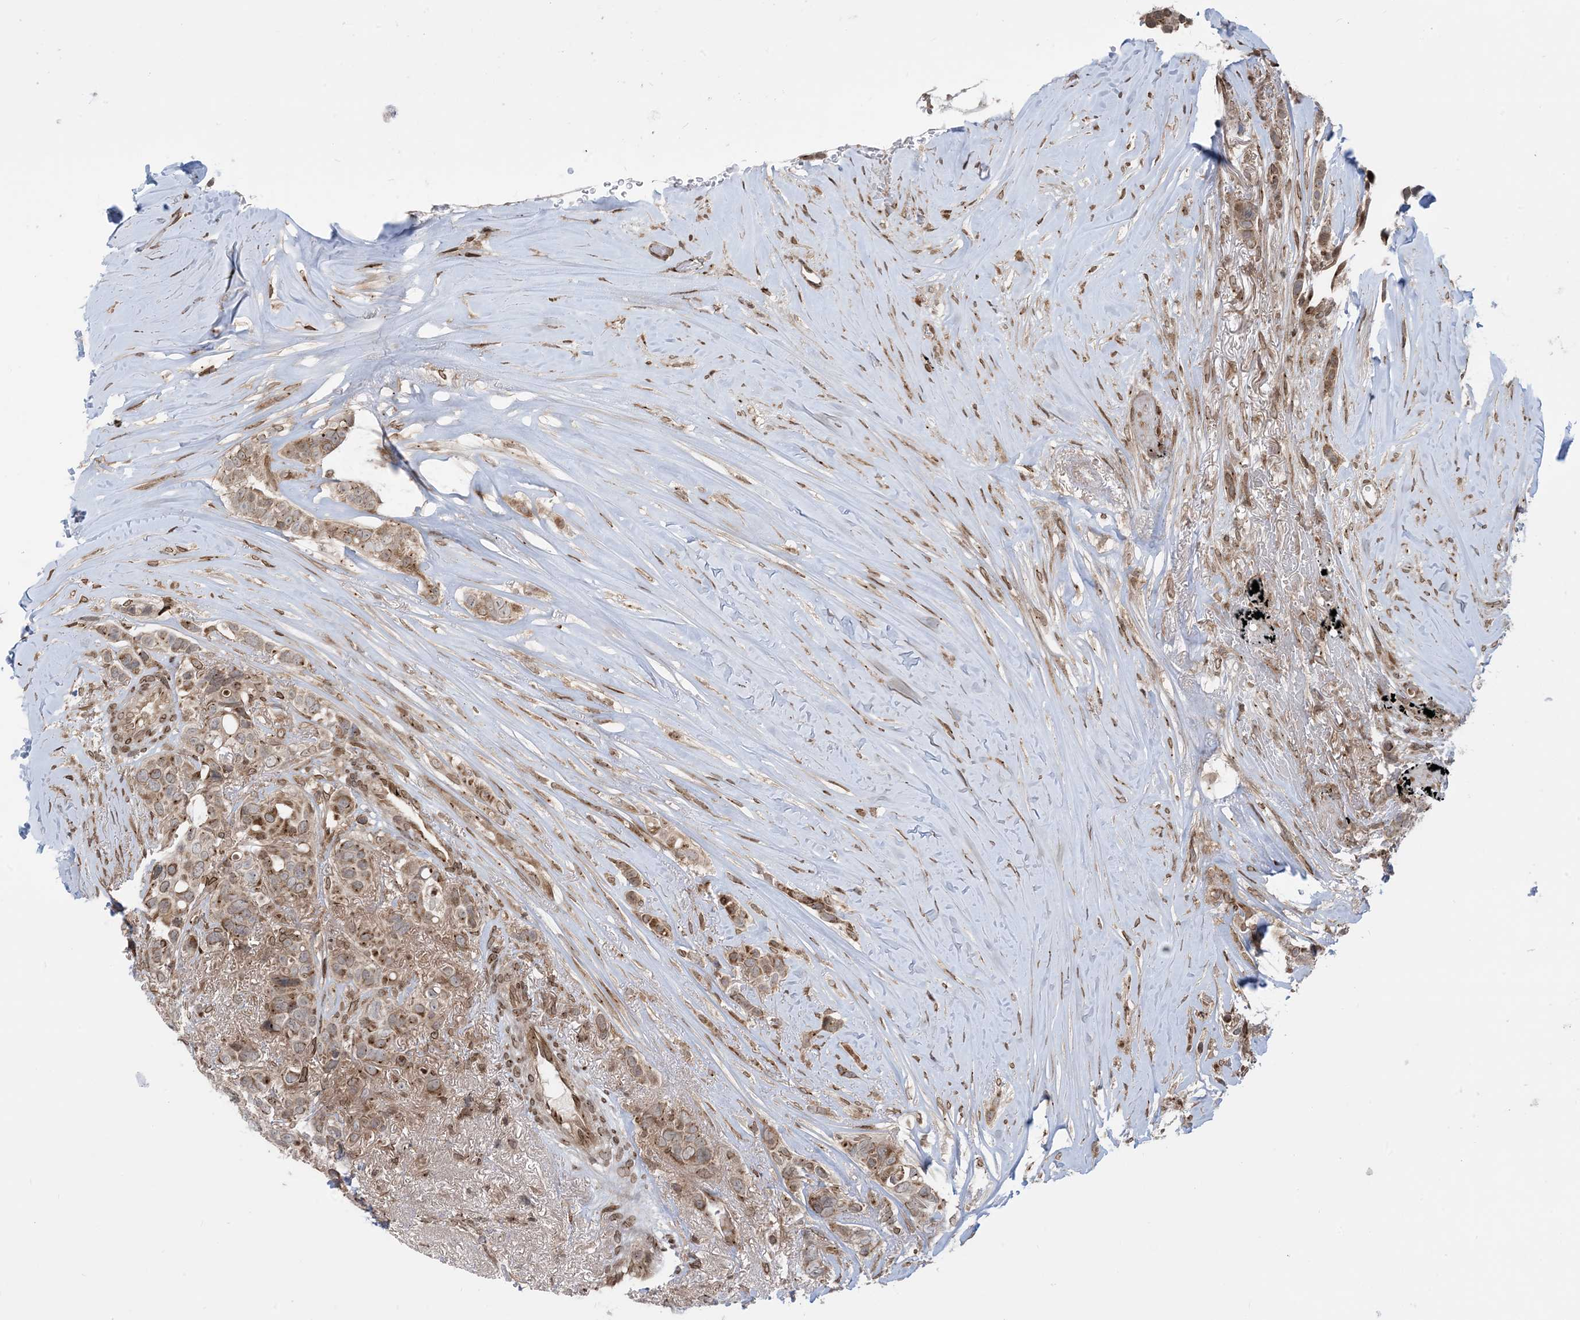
{"staining": {"intensity": "moderate", "quantity": ">75%", "location": "cytoplasmic/membranous"}, "tissue": "breast cancer", "cell_type": "Tumor cells", "image_type": "cancer", "snomed": [{"axis": "morphology", "description": "Lobular carcinoma"}, {"axis": "topography", "description": "Breast"}], "caption": "Moderate cytoplasmic/membranous positivity for a protein is appreciated in about >75% of tumor cells of breast cancer using immunohistochemistry.", "gene": "CASP4", "patient": {"sex": "female", "age": 51}}